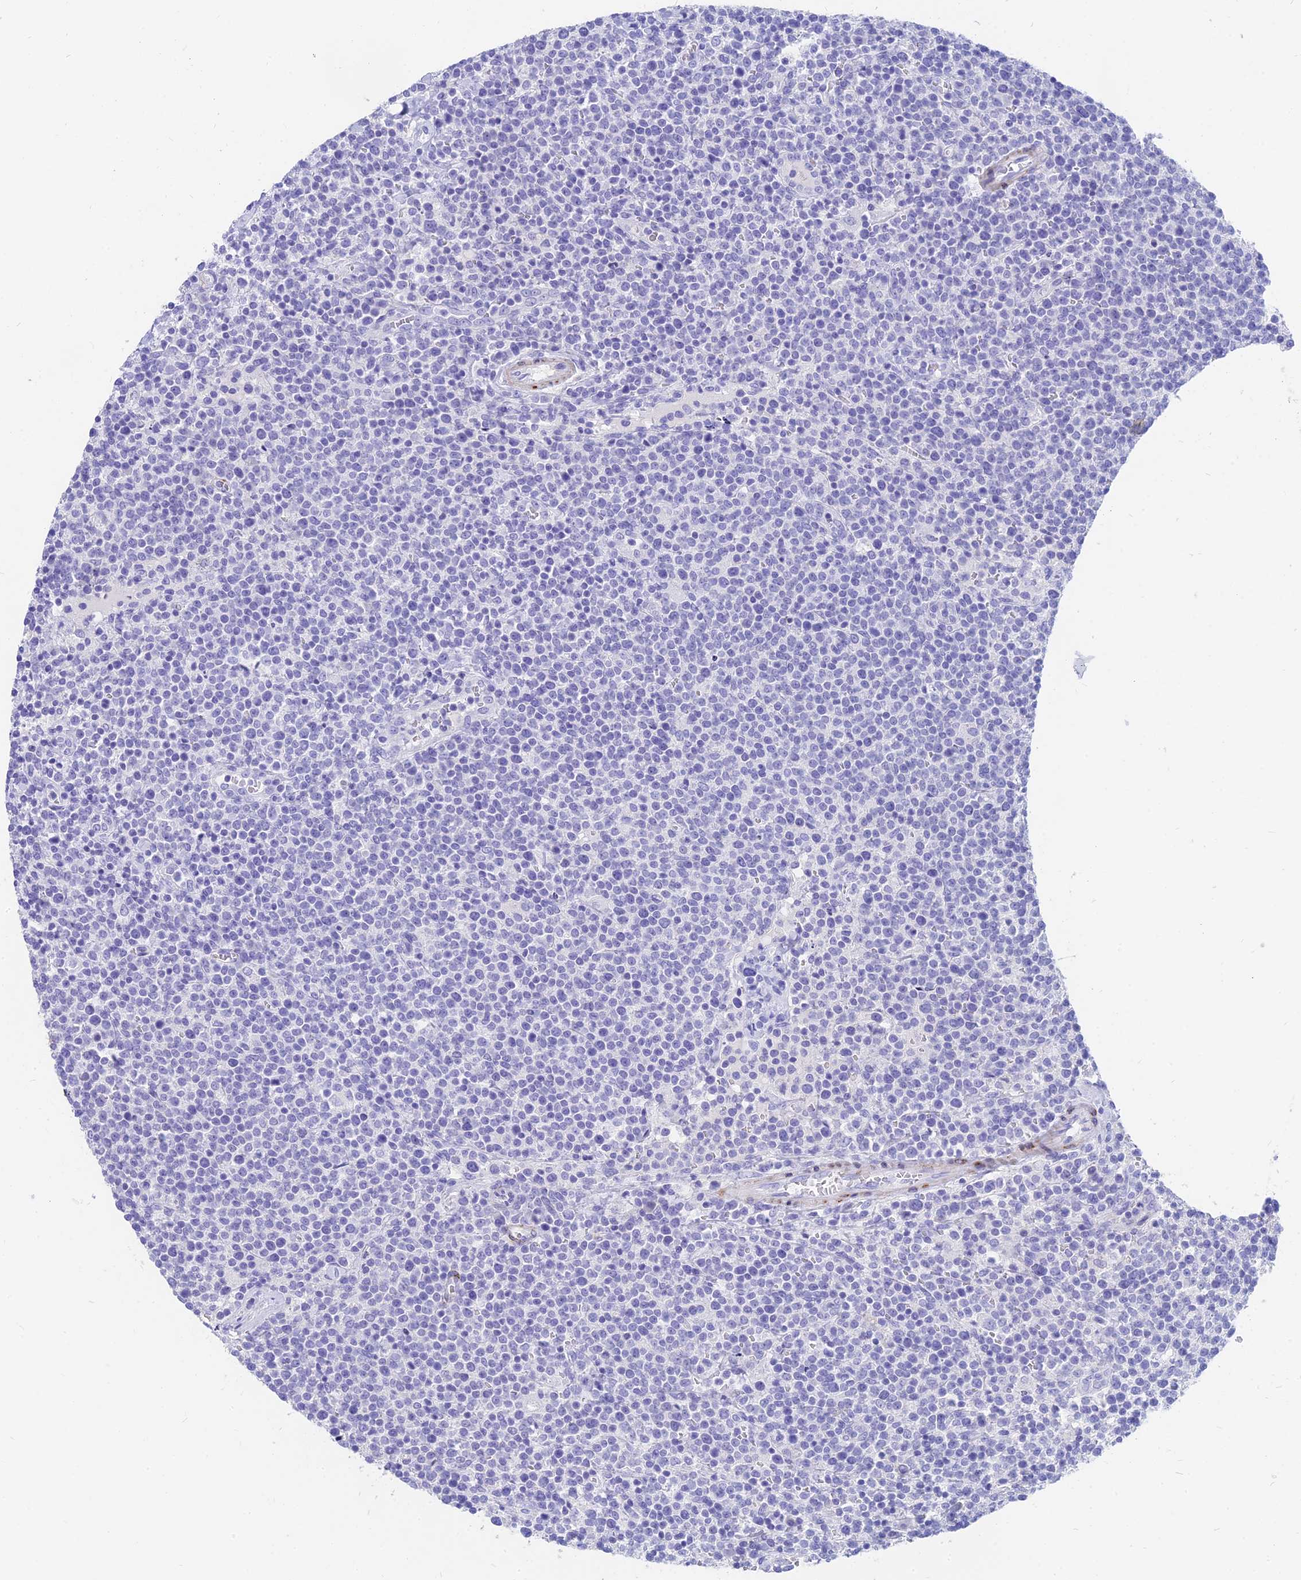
{"staining": {"intensity": "negative", "quantity": "none", "location": "none"}, "tissue": "lymphoma", "cell_type": "Tumor cells", "image_type": "cancer", "snomed": [{"axis": "morphology", "description": "Malignant lymphoma, non-Hodgkin's type, High grade"}, {"axis": "topography", "description": "Lymph node"}], "caption": "Protein analysis of lymphoma exhibits no significant staining in tumor cells.", "gene": "SLC36A2", "patient": {"sex": "male", "age": 61}}